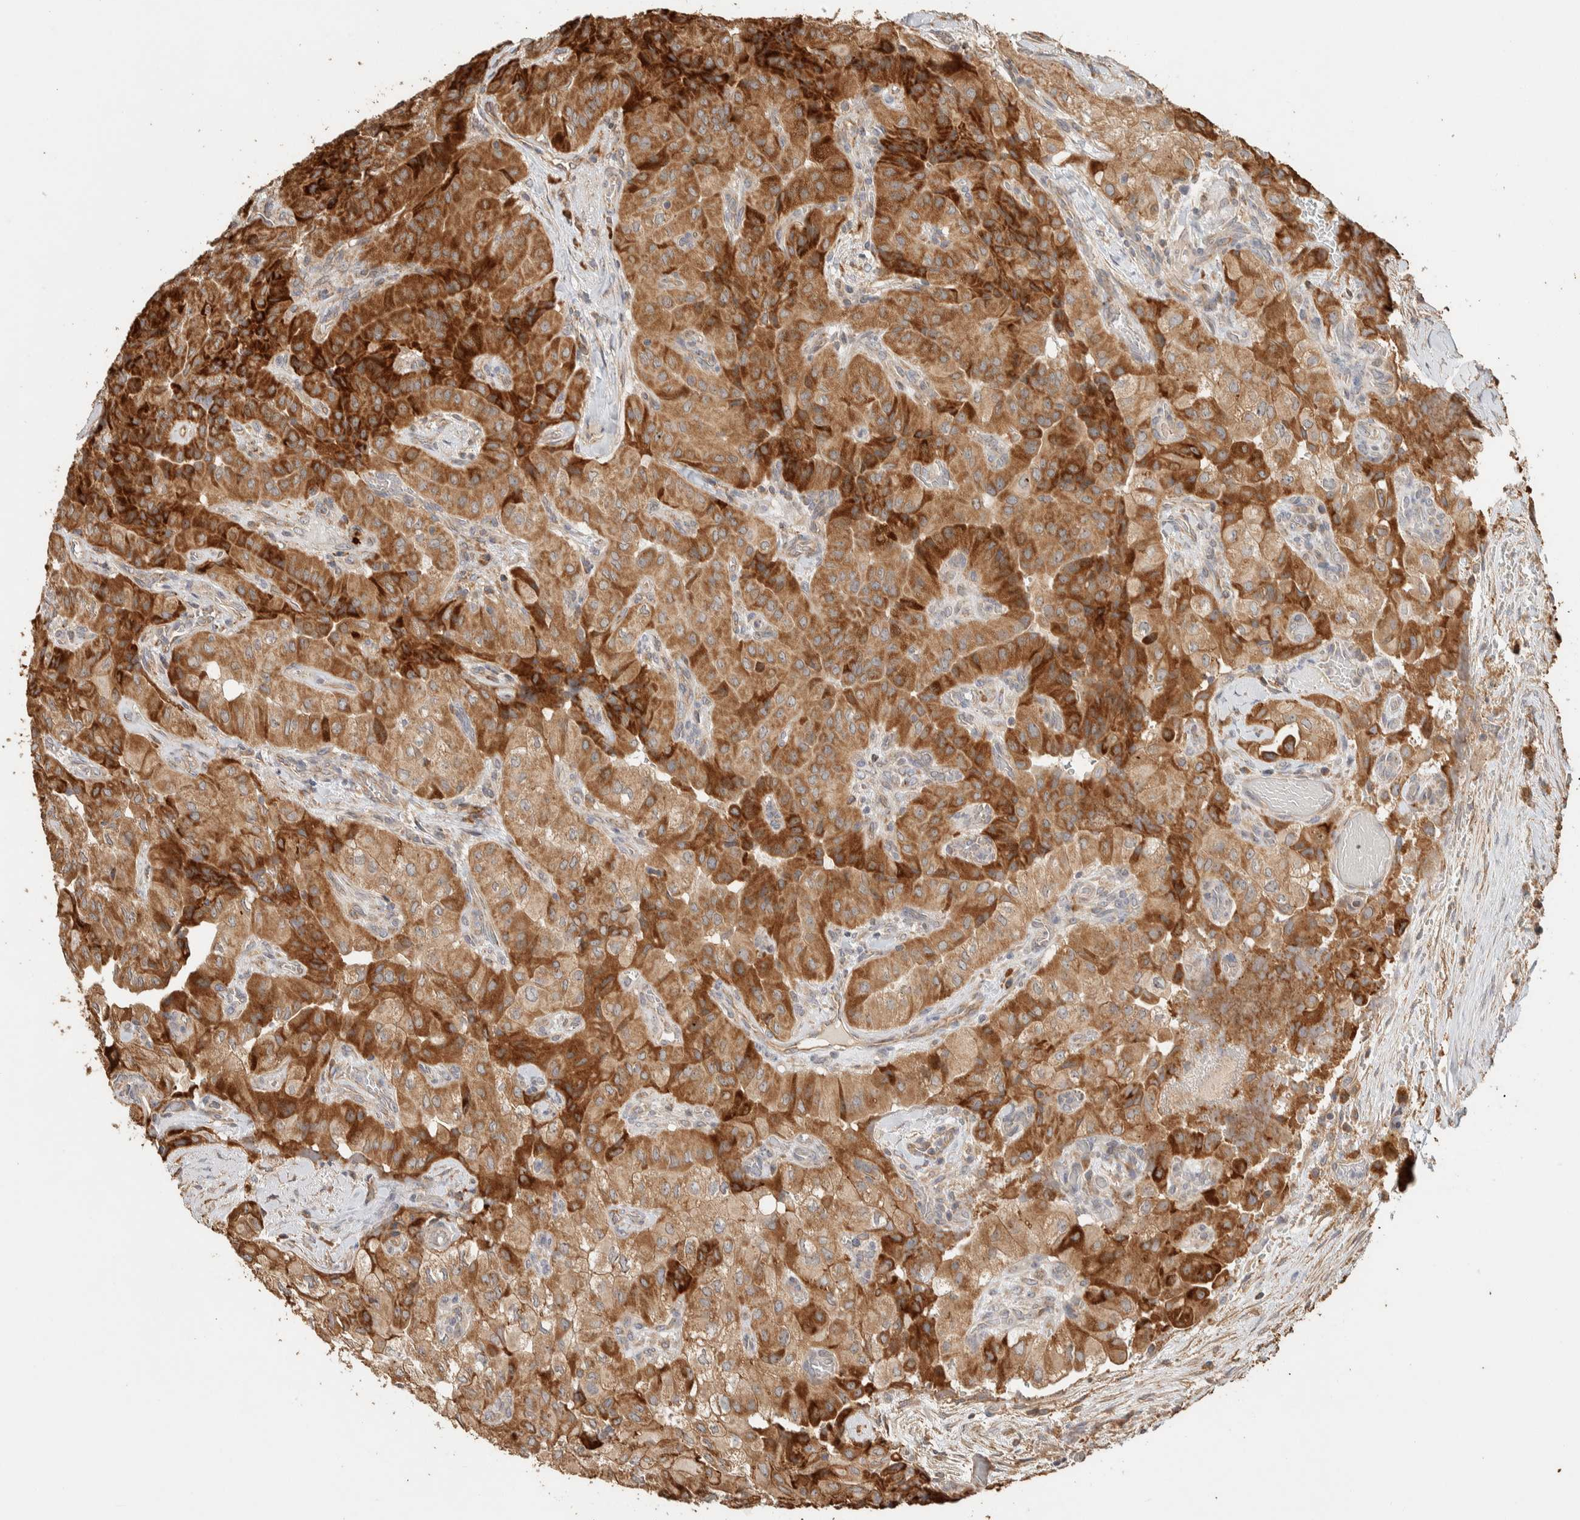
{"staining": {"intensity": "strong", "quantity": ">75%", "location": "cytoplasmic/membranous"}, "tissue": "thyroid cancer", "cell_type": "Tumor cells", "image_type": "cancer", "snomed": [{"axis": "morphology", "description": "Papillary adenocarcinoma, NOS"}, {"axis": "topography", "description": "Thyroid gland"}], "caption": "Protein staining of thyroid papillary adenocarcinoma tissue shows strong cytoplasmic/membranous expression in approximately >75% of tumor cells.", "gene": "KIF9", "patient": {"sex": "female", "age": 59}}